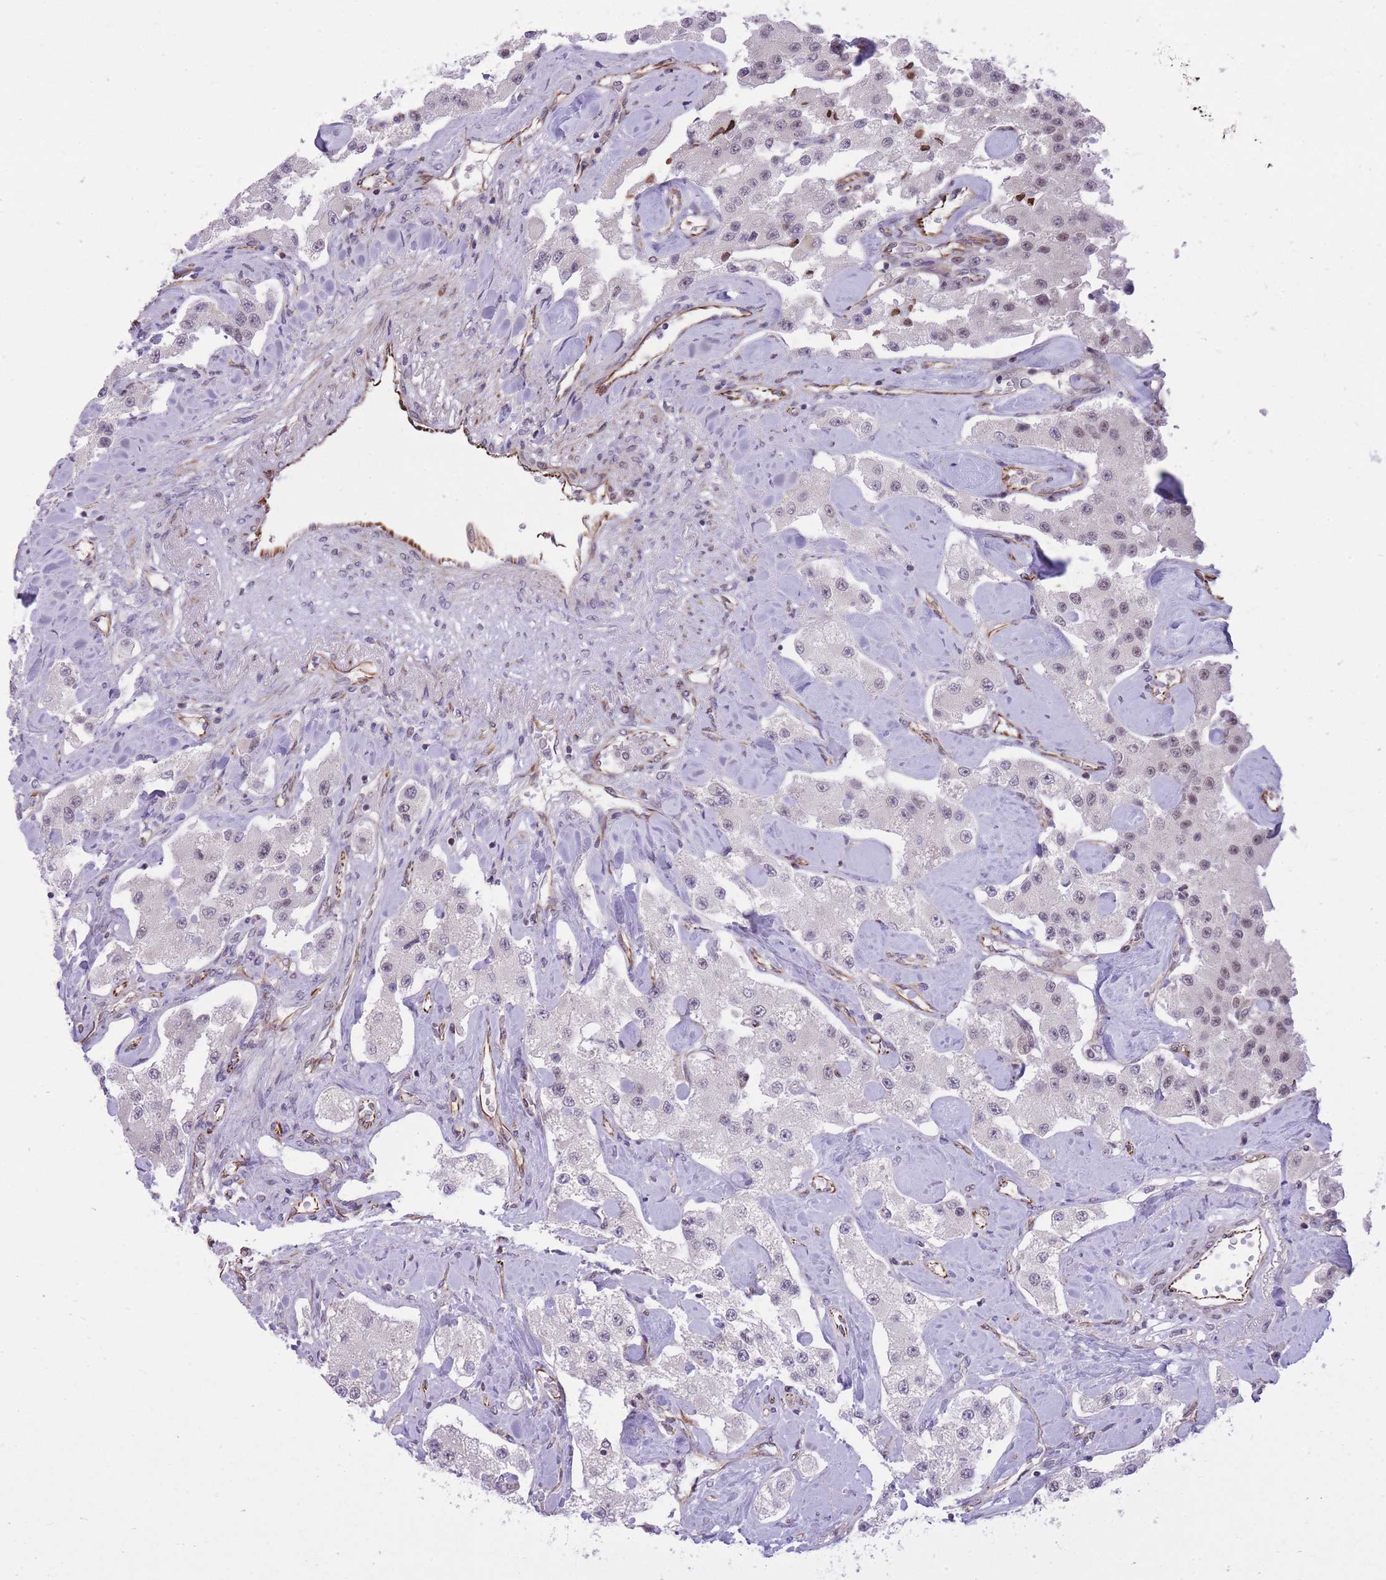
{"staining": {"intensity": "negative", "quantity": "none", "location": "none"}, "tissue": "carcinoid", "cell_type": "Tumor cells", "image_type": "cancer", "snomed": [{"axis": "morphology", "description": "Carcinoid, malignant, NOS"}, {"axis": "topography", "description": "Pancreas"}], "caption": "Immunohistochemical staining of carcinoid demonstrates no significant expression in tumor cells. Nuclei are stained in blue.", "gene": "ELL", "patient": {"sex": "male", "age": 41}}